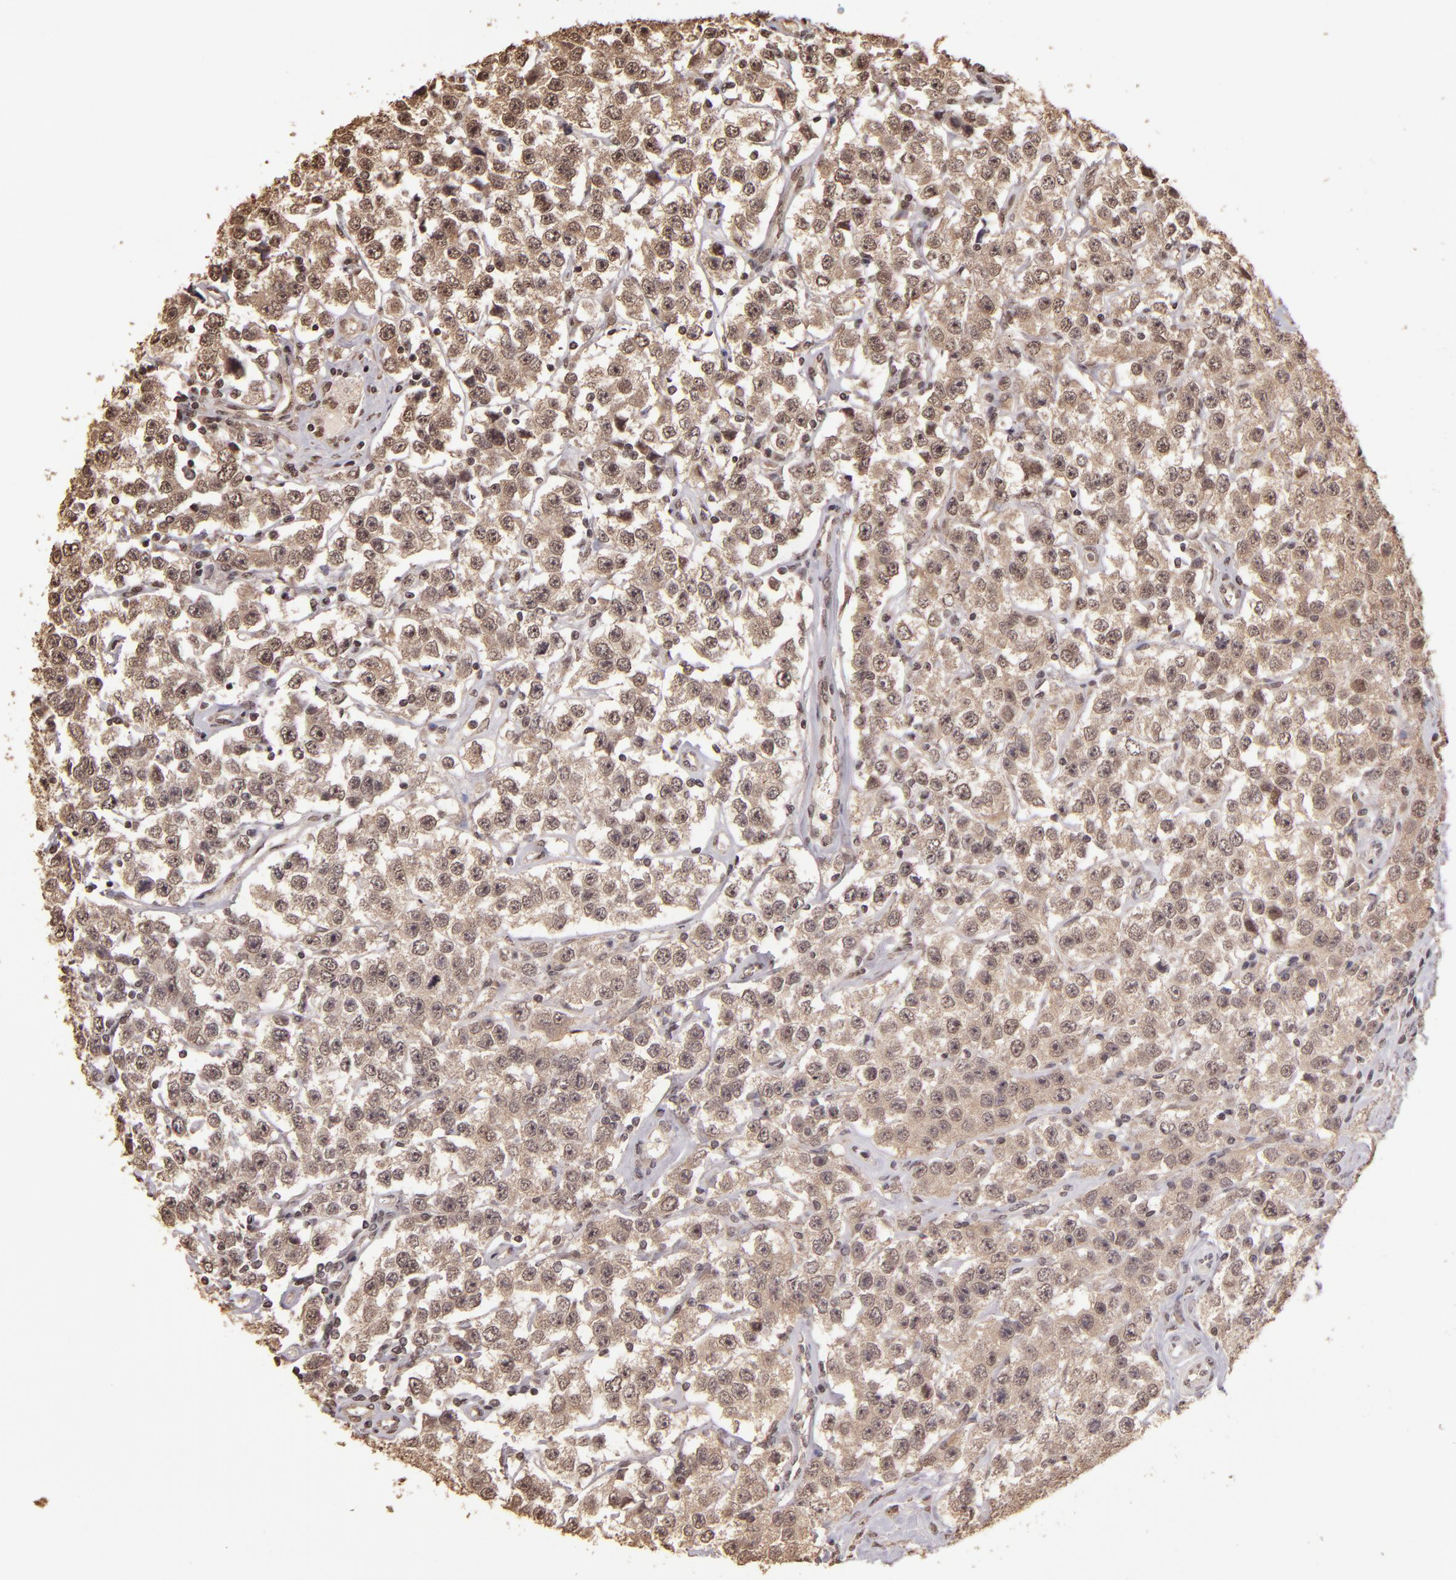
{"staining": {"intensity": "moderate", "quantity": ">75%", "location": "cytoplasmic/membranous,nuclear"}, "tissue": "testis cancer", "cell_type": "Tumor cells", "image_type": "cancer", "snomed": [{"axis": "morphology", "description": "Seminoma, NOS"}, {"axis": "topography", "description": "Testis"}], "caption": "DAB (3,3'-diaminobenzidine) immunohistochemical staining of testis cancer (seminoma) reveals moderate cytoplasmic/membranous and nuclear protein positivity in approximately >75% of tumor cells. (DAB (3,3'-diaminobenzidine) = brown stain, brightfield microscopy at high magnification).", "gene": "CUL1", "patient": {"sex": "male", "age": 52}}